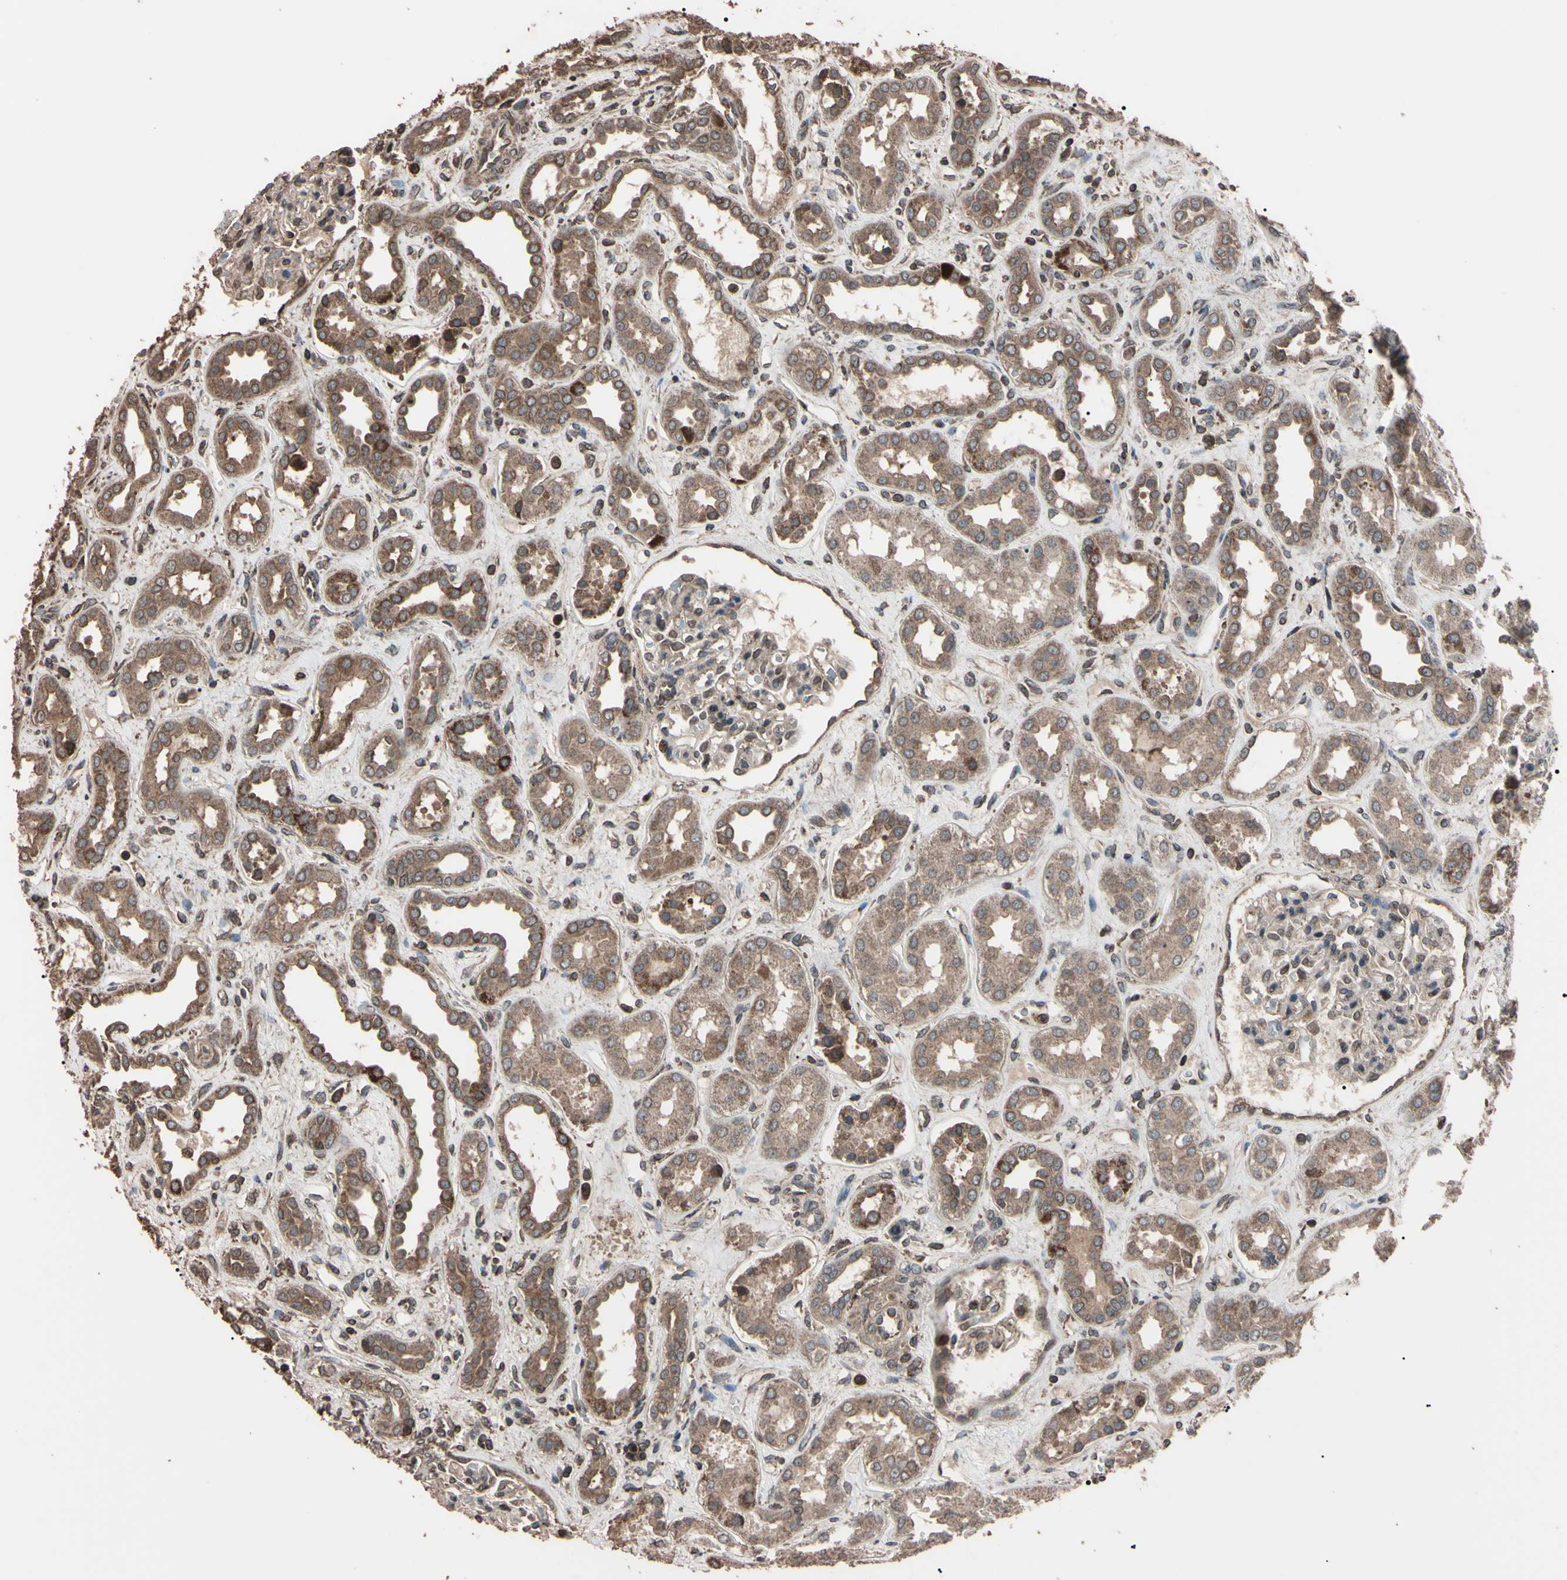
{"staining": {"intensity": "weak", "quantity": ">75%", "location": "cytoplasmic/membranous,nuclear"}, "tissue": "kidney", "cell_type": "Cells in glomeruli", "image_type": "normal", "snomed": [{"axis": "morphology", "description": "Normal tissue, NOS"}, {"axis": "topography", "description": "Kidney"}], "caption": "Protein expression analysis of unremarkable kidney reveals weak cytoplasmic/membranous,nuclear expression in approximately >75% of cells in glomeruli.", "gene": "TNFRSF1A", "patient": {"sex": "male", "age": 59}}